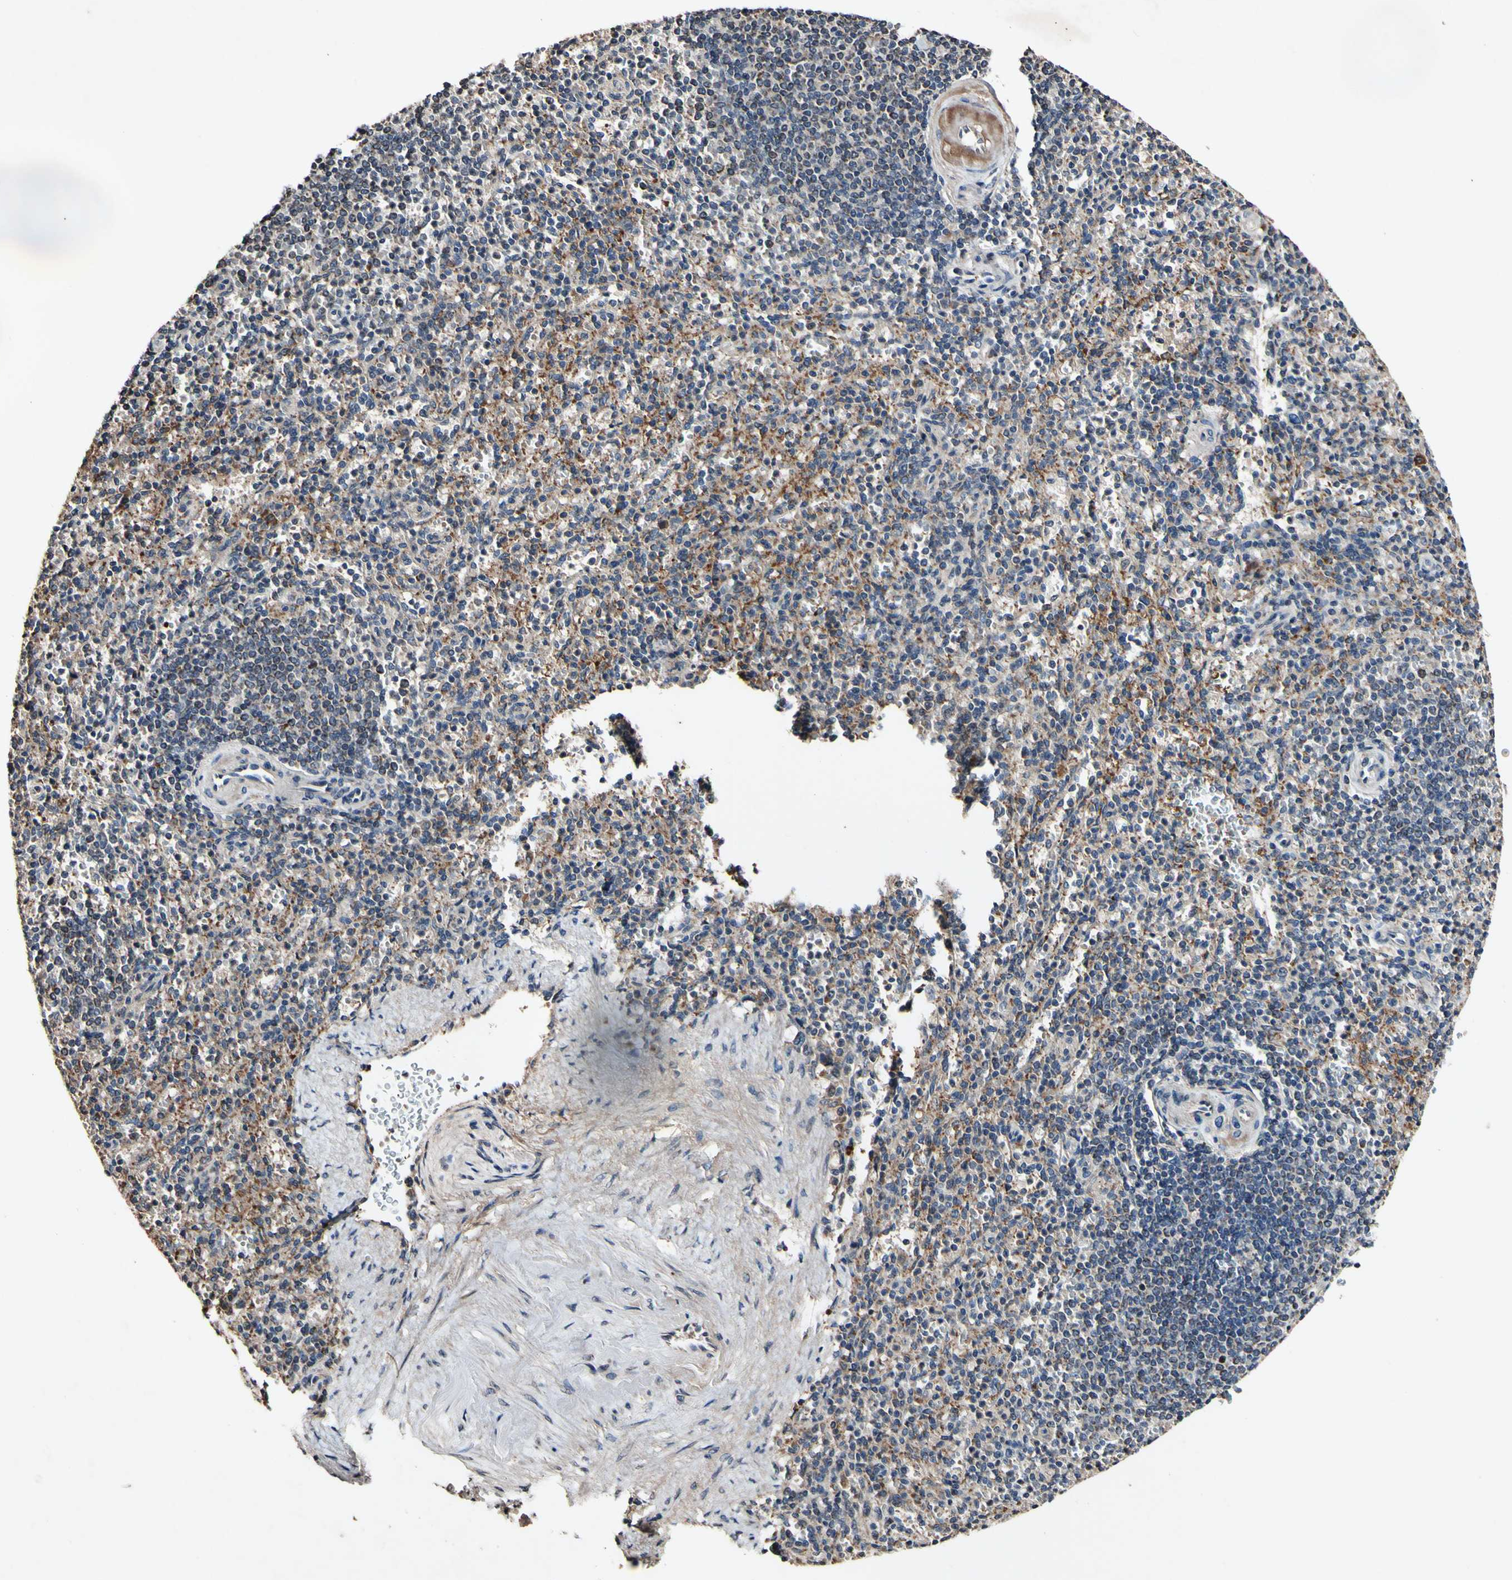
{"staining": {"intensity": "weak", "quantity": "25%-75%", "location": "cytoplasmic/membranous"}, "tissue": "spleen", "cell_type": "Cells in red pulp", "image_type": "normal", "snomed": [{"axis": "morphology", "description": "Normal tissue, NOS"}, {"axis": "topography", "description": "Spleen"}], "caption": "Protein analysis of benign spleen shows weak cytoplasmic/membranous staining in about 25%-75% of cells in red pulp. (DAB (3,3'-diaminobenzidine) = brown stain, brightfield microscopy at high magnification).", "gene": "PLAT", "patient": {"sex": "female", "age": 74}}